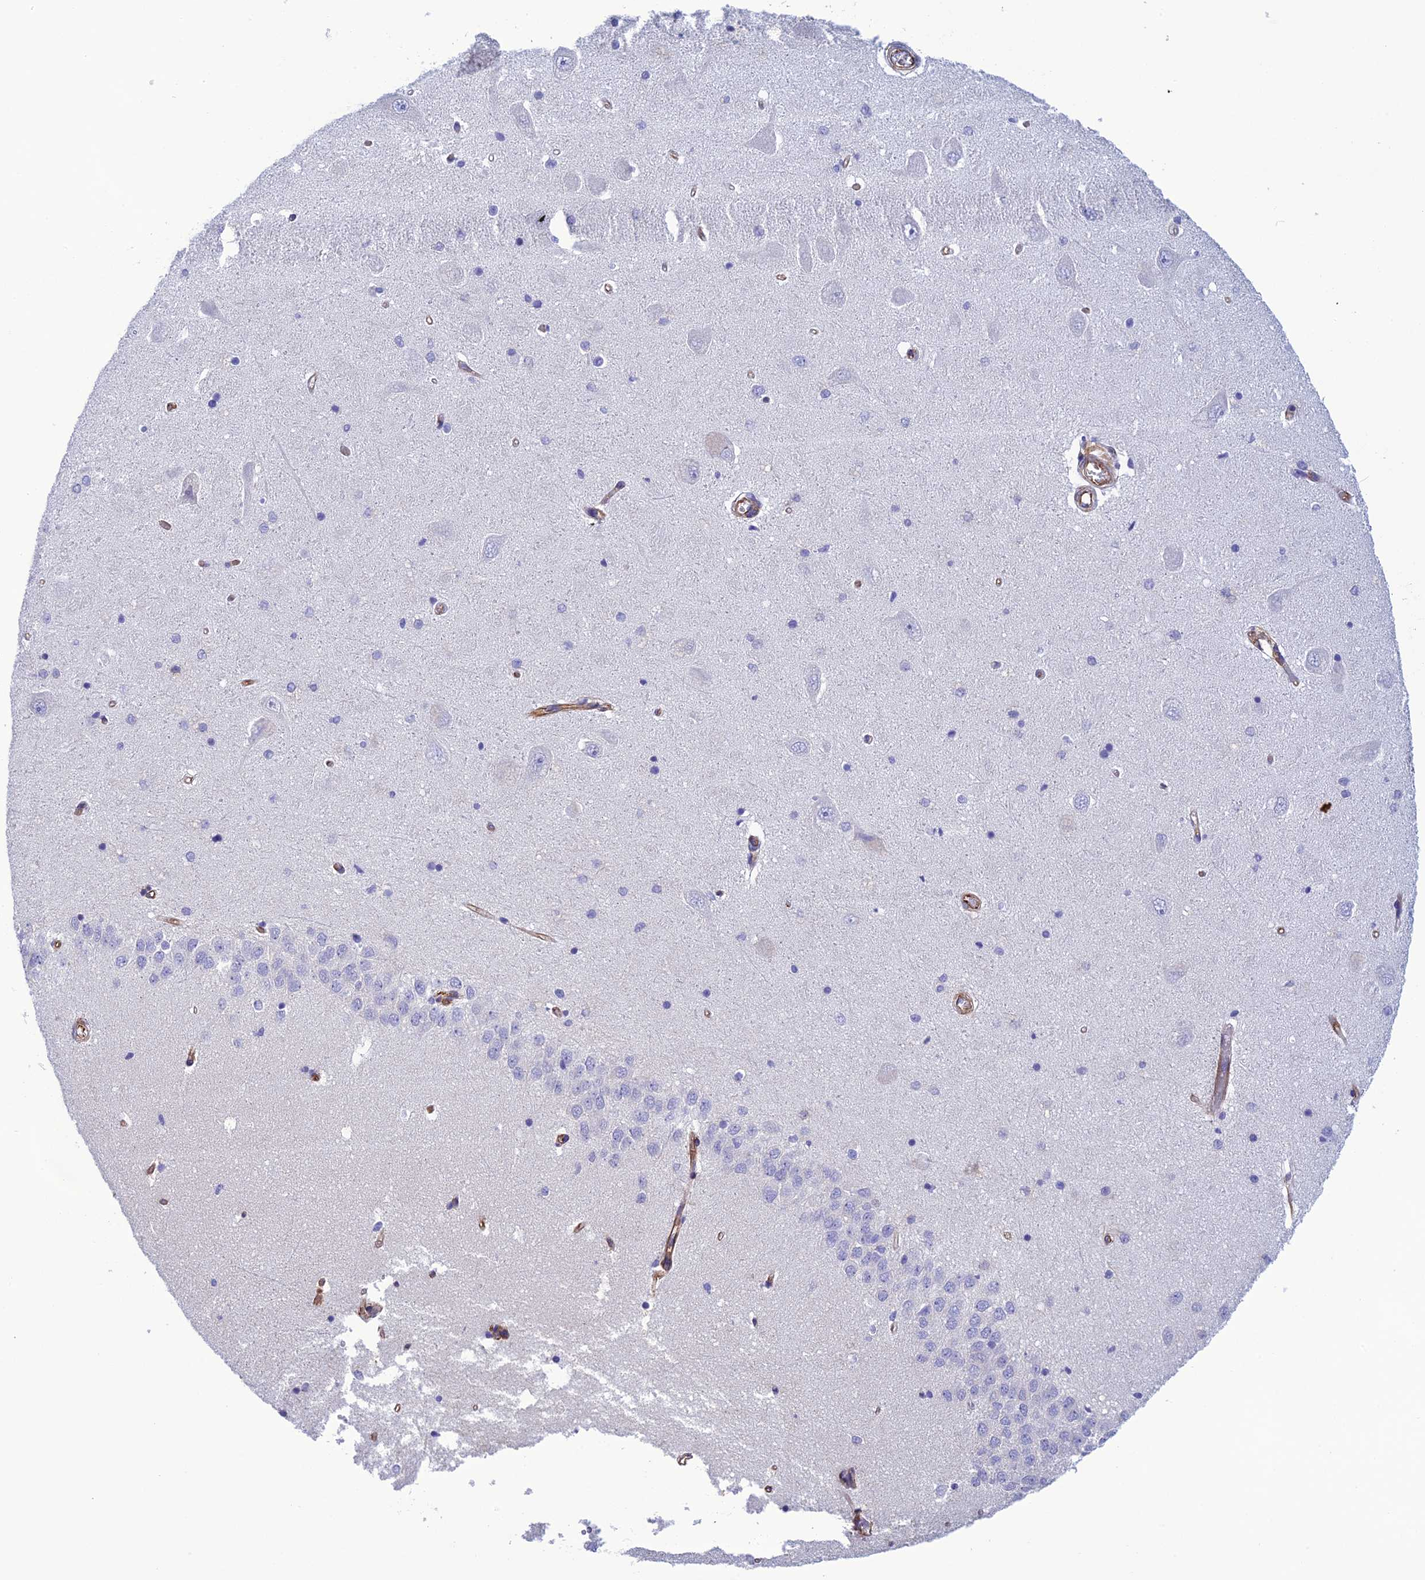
{"staining": {"intensity": "negative", "quantity": "none", "location": "none"}, "tissue": "hippocampus", "cell_type": "Glial cells", "image_type": "normal", "snomed": [{"axis": "morphology", "description": "Normal tissue, NOS"}, {"axis": "topography", "description": "Hippocampus"}], "caption": "Glial cells are negative for protein expression in benign human hippocampus. (Brightfield microscopy of DAB IHC at high magnification).", "gene": "FBXL20", "patient": {"sex": "male", "age": 45}}